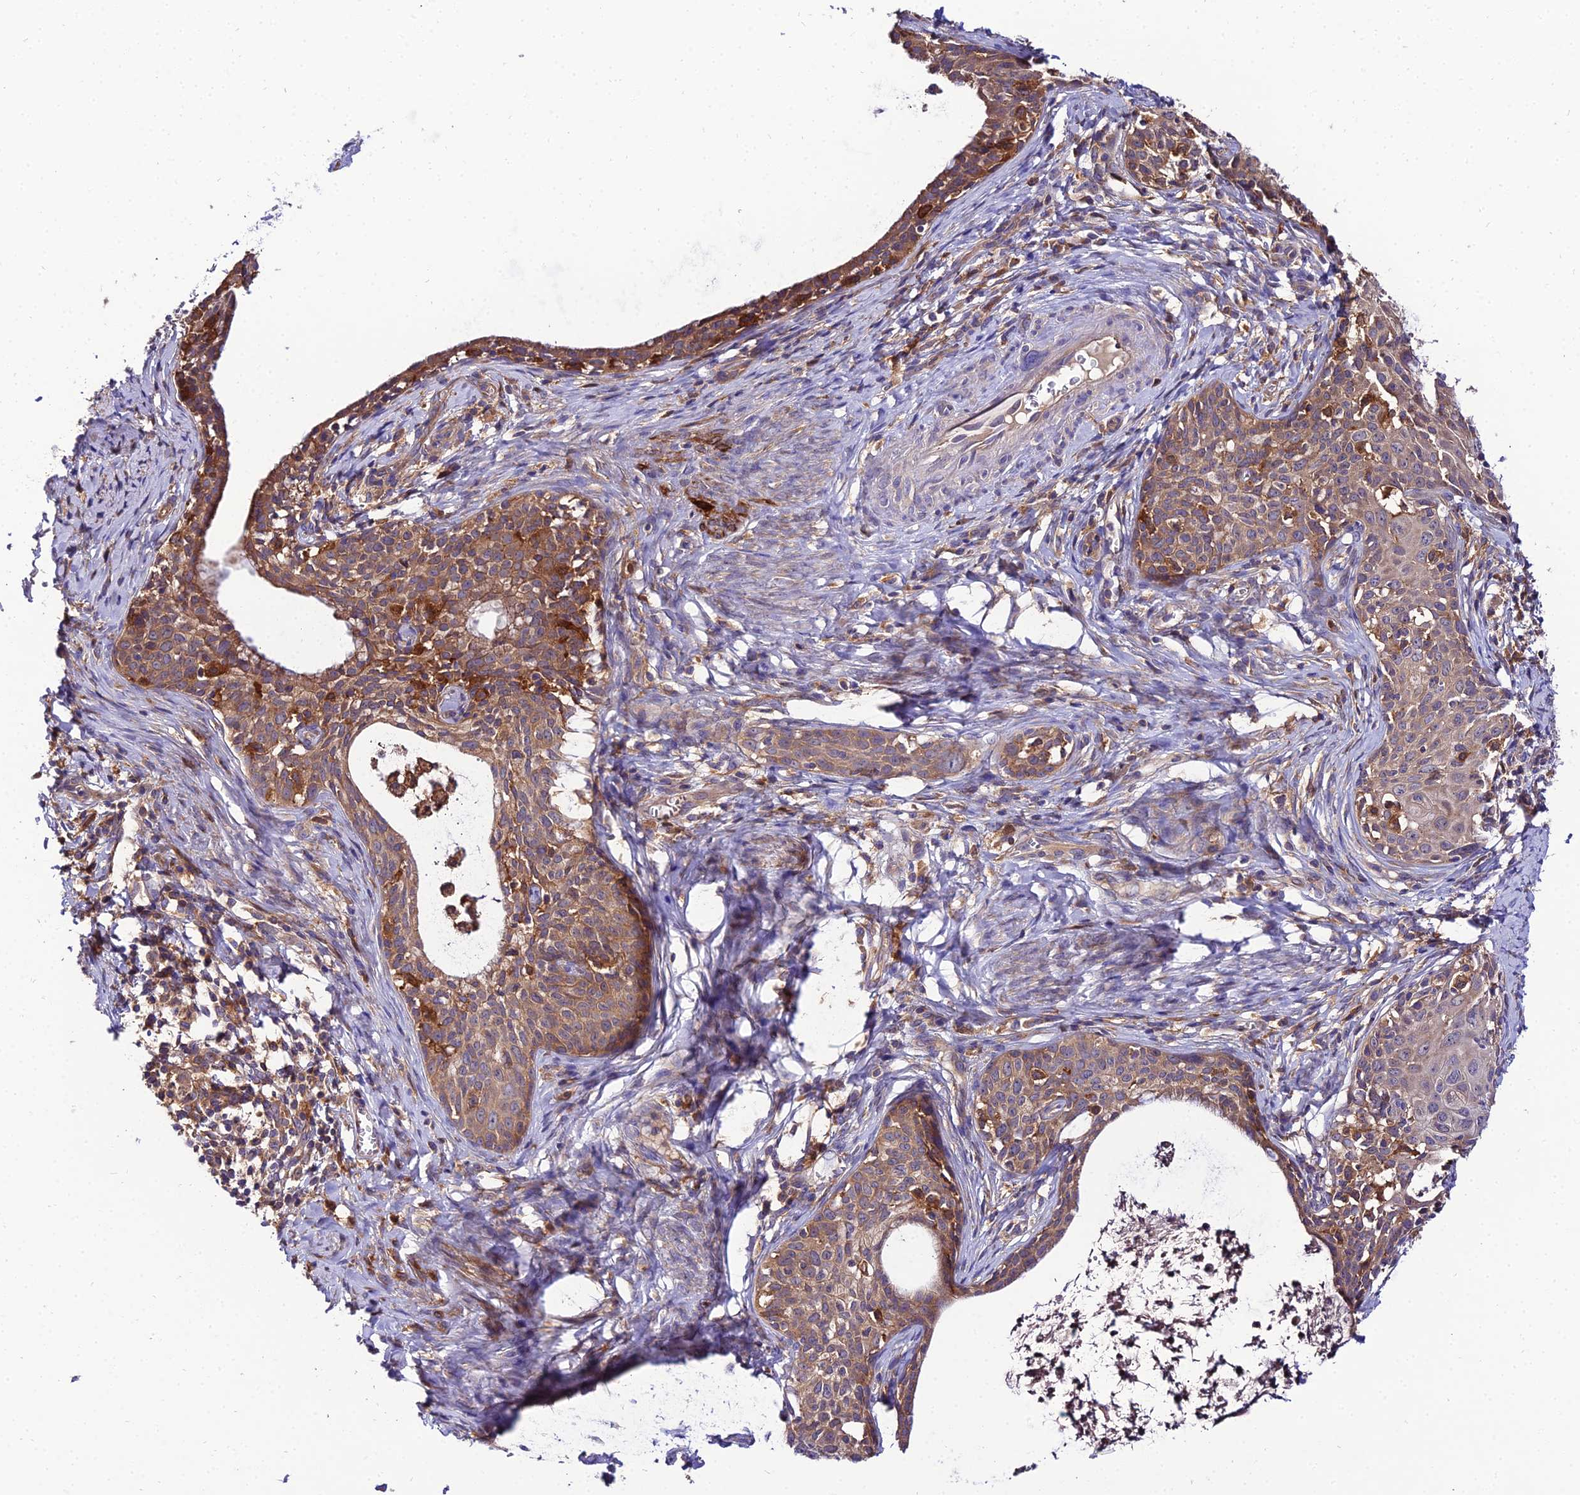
{"staining": {"intensity": "moderate", "quantity": "25%-75%", "location": "cytoplasmic/membranous"}, "tissue": "cervical cancer", "cell_type": "Tumor cells", "image_type": "cancer", "snomed": [{"axis": "morphology", "description": "Squamous cell carcinoma, NOS"}, {"axis": "topography", "description": "Cervix"}], "caption": "Brown immunohistochemical staining in squamous cell carcinoma (cervical) shows moderate cytoplasmic/membranous positivity in approximately 25%-75% of tumor cells.", "gene": "C2orf69", "patient": {"sex": "female", "age": 52}}